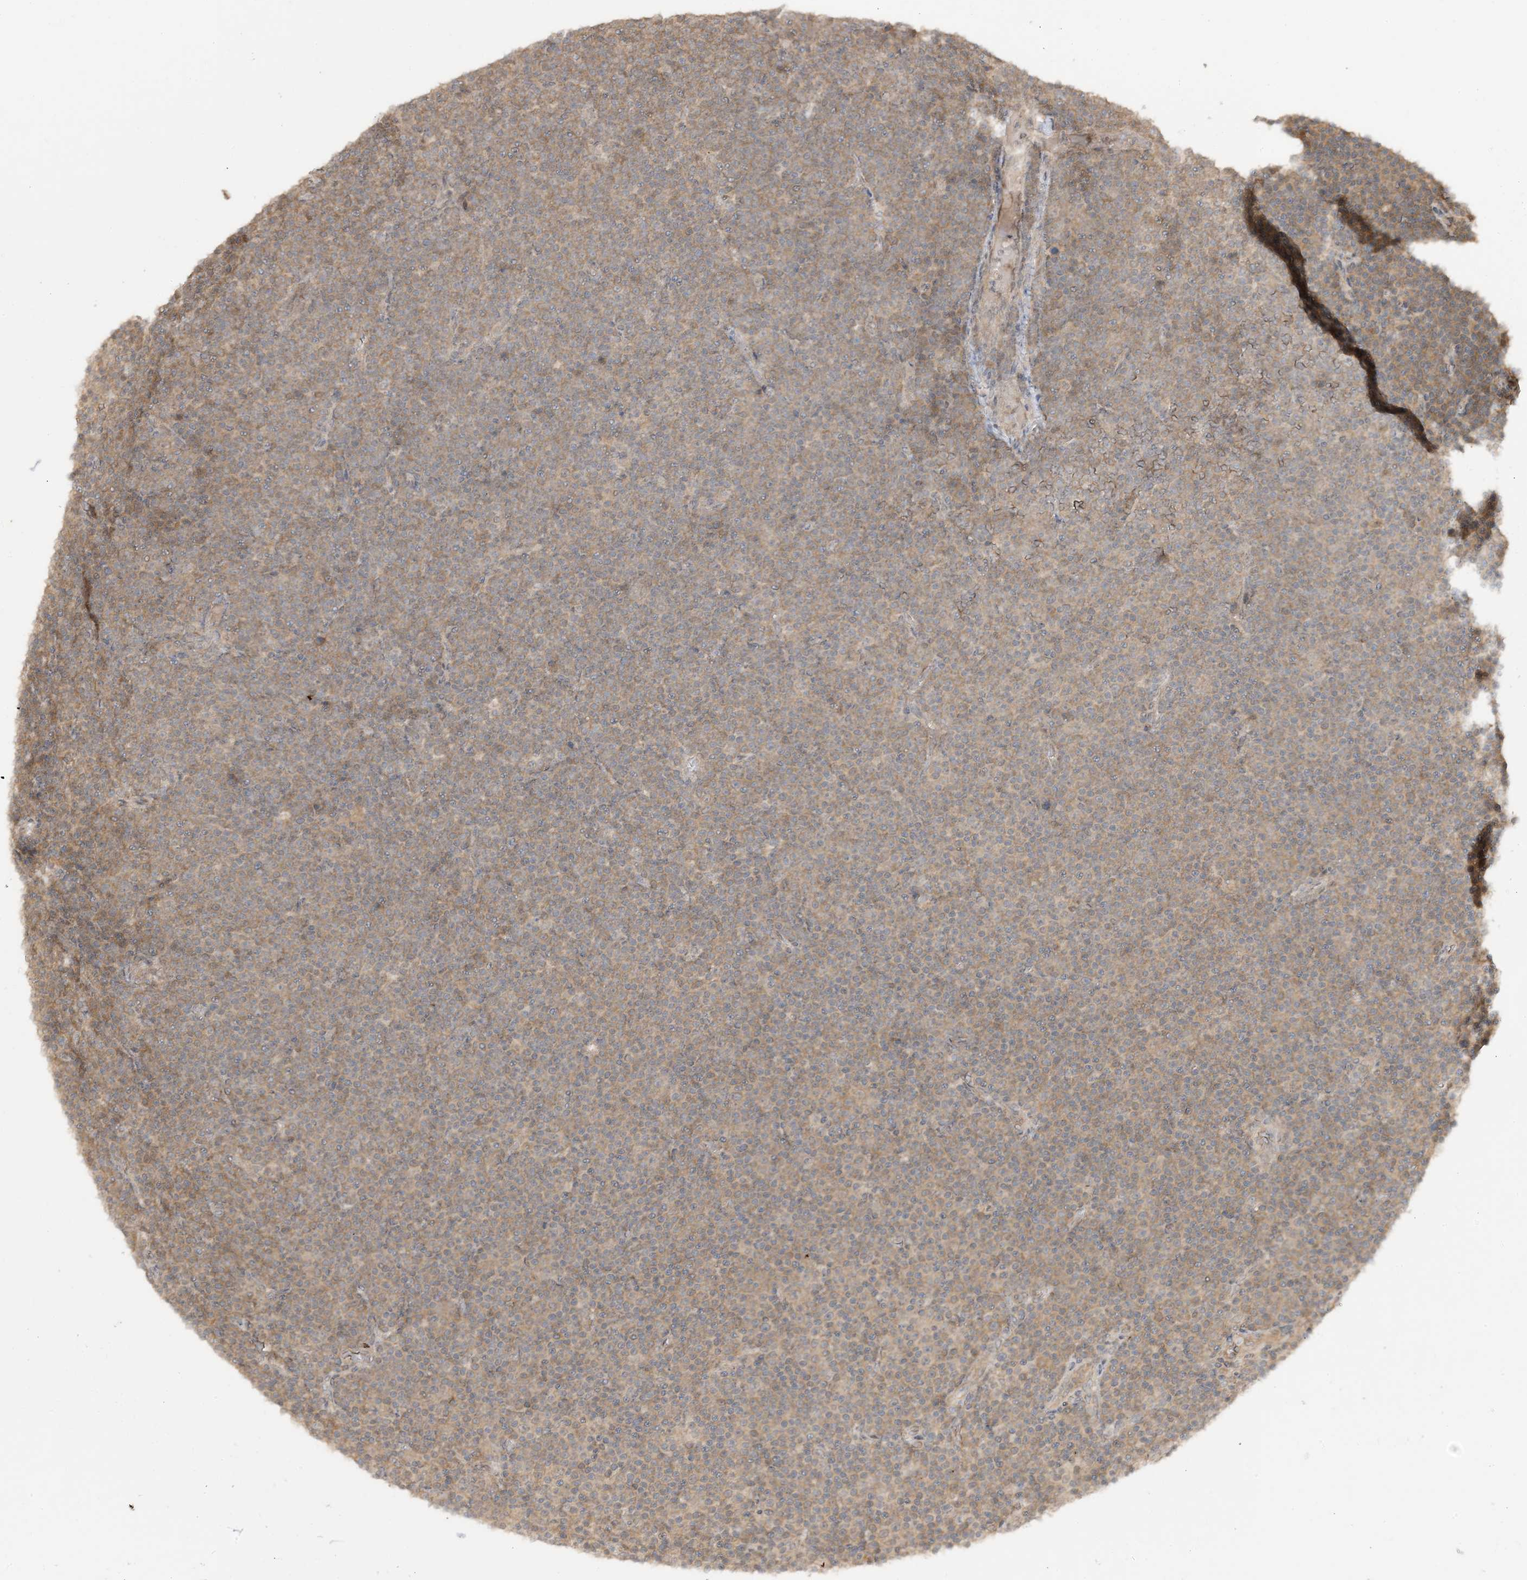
{"staining": {"intensity": "weak", "quantity": "25%-75%", "location": "cytoplasmic/membranous"}, "tissue": "lymphoma", "cell_type": "Tumor cells", "image_type": "cancer", "snomed": [{"axis": "morphology", "description": "Malignant lymphoma, non-Hodgkin's type, Low grade"}, {"axis": "topography", "description": "Lymph node"}], "caption": "Tumor cells display low levels of weak cytoplasmic/membranous positivity in about 25%-75% of cells in human malignant lymphoma, non-Hodgkin's type (low-grade).", "gene": "TBCC", "patient": {"sex": "female", "age": 67}}